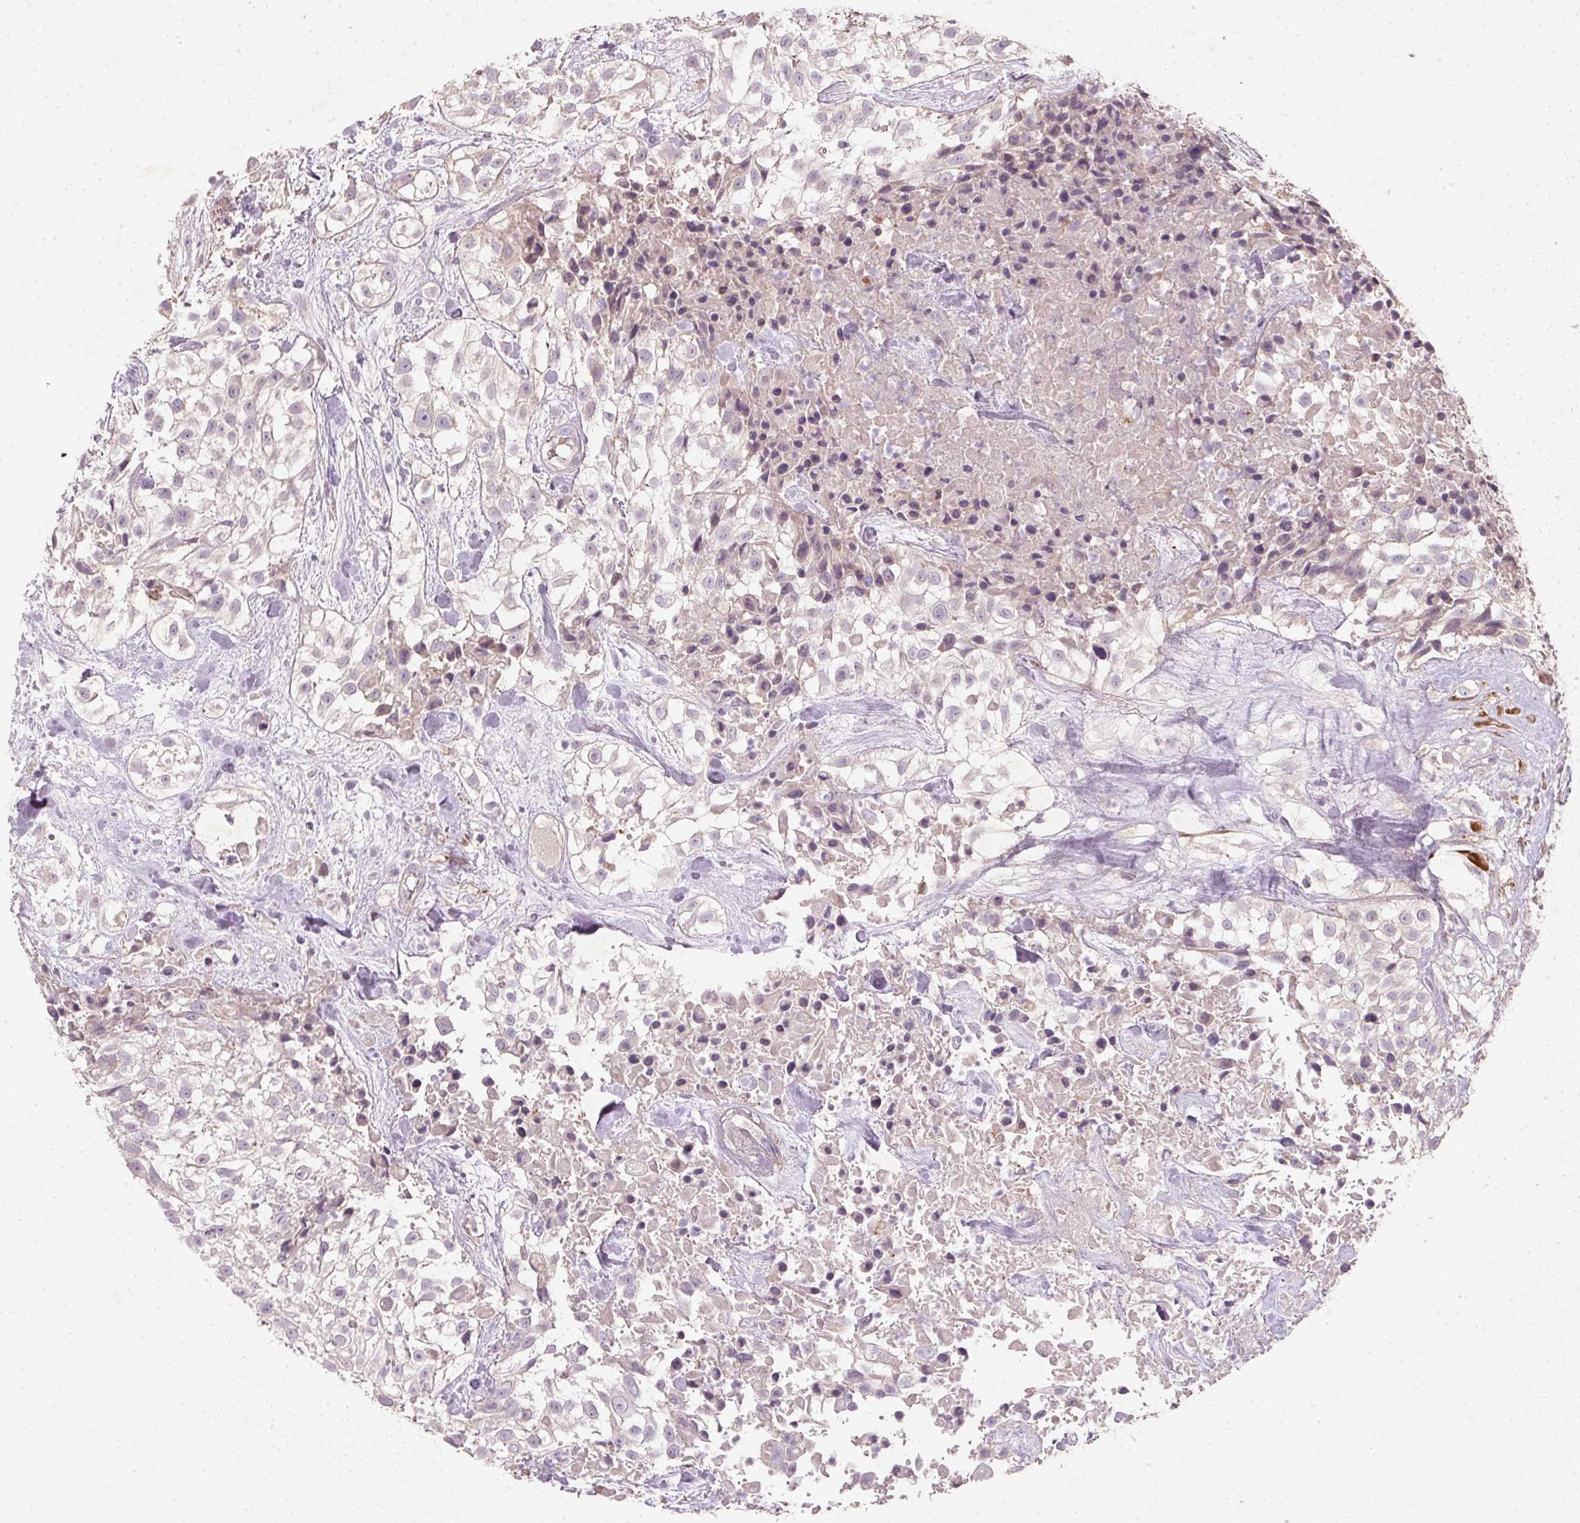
{"staining": {"intensity": "negative", "quantity": "none", "location": "none"}, "tissue": "urothelial cancer", "cell_type": "Tumor cells", "image_type": "cancer", "snomed": [{"axis": "morphology", "description": "Urothelial carcinoma, High grade"}, {"axis": "topography", "description": "Urinary bladder"}], "caption": "Tumor cells show no significant expression in urothelial cancer.", "gene": "KCNK15", "patient": {"sex": "male", "age": 56}}